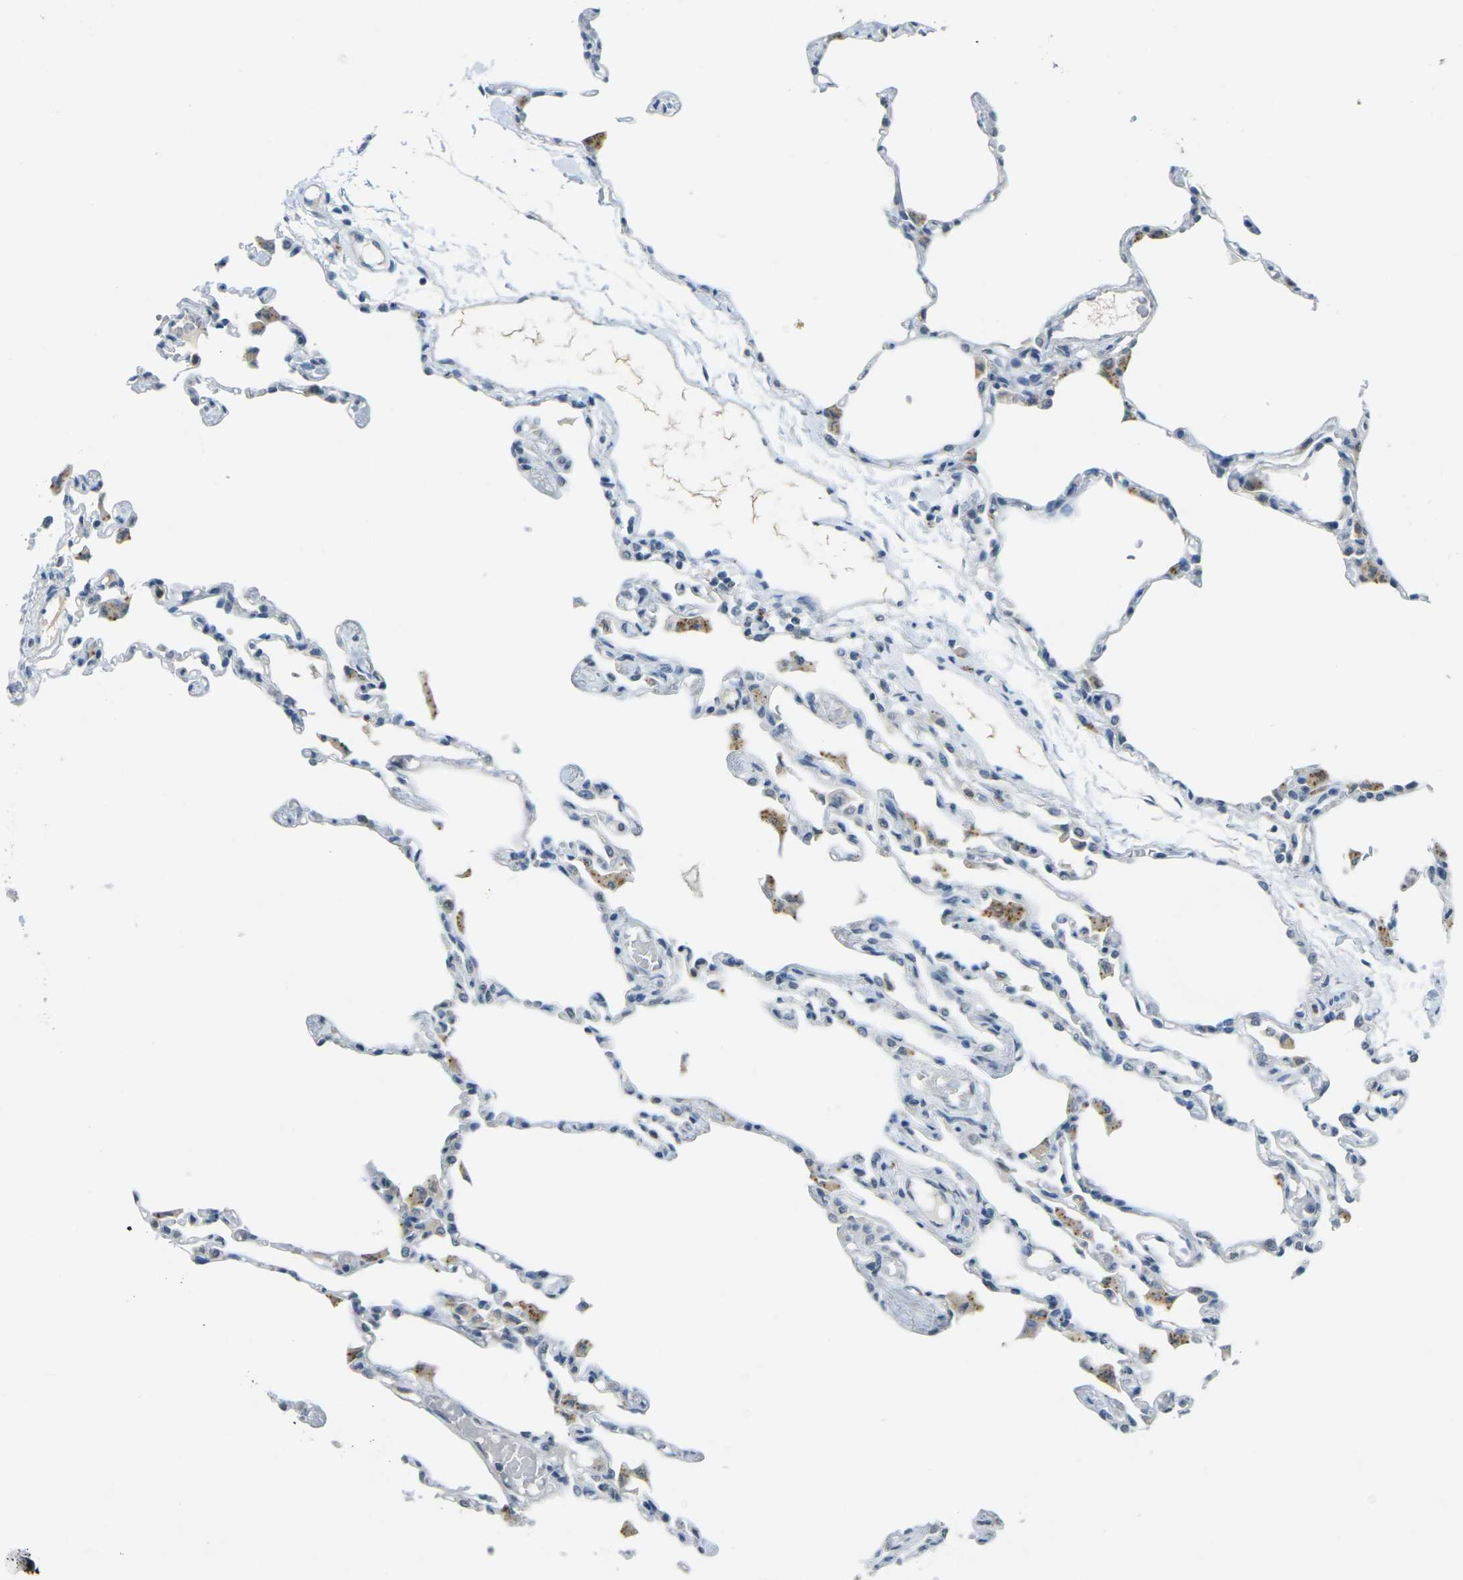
{"staining": {"intensity": "negative", "quantity": "none", "location": "none"}, "tissue": "lung", "cell_type": "Alveolar cells", "image_type": "normal", "snomed": [{"axis": "morphology", "description": "Normal tissue, NOS"}, {"axis": "topography", "description": "Lung"}], "caption": "Image shows no protein expression in alveolar cells of benign lung.", "gene": "SPTBN2", "patient": {"sex": "female", "age": 49}}